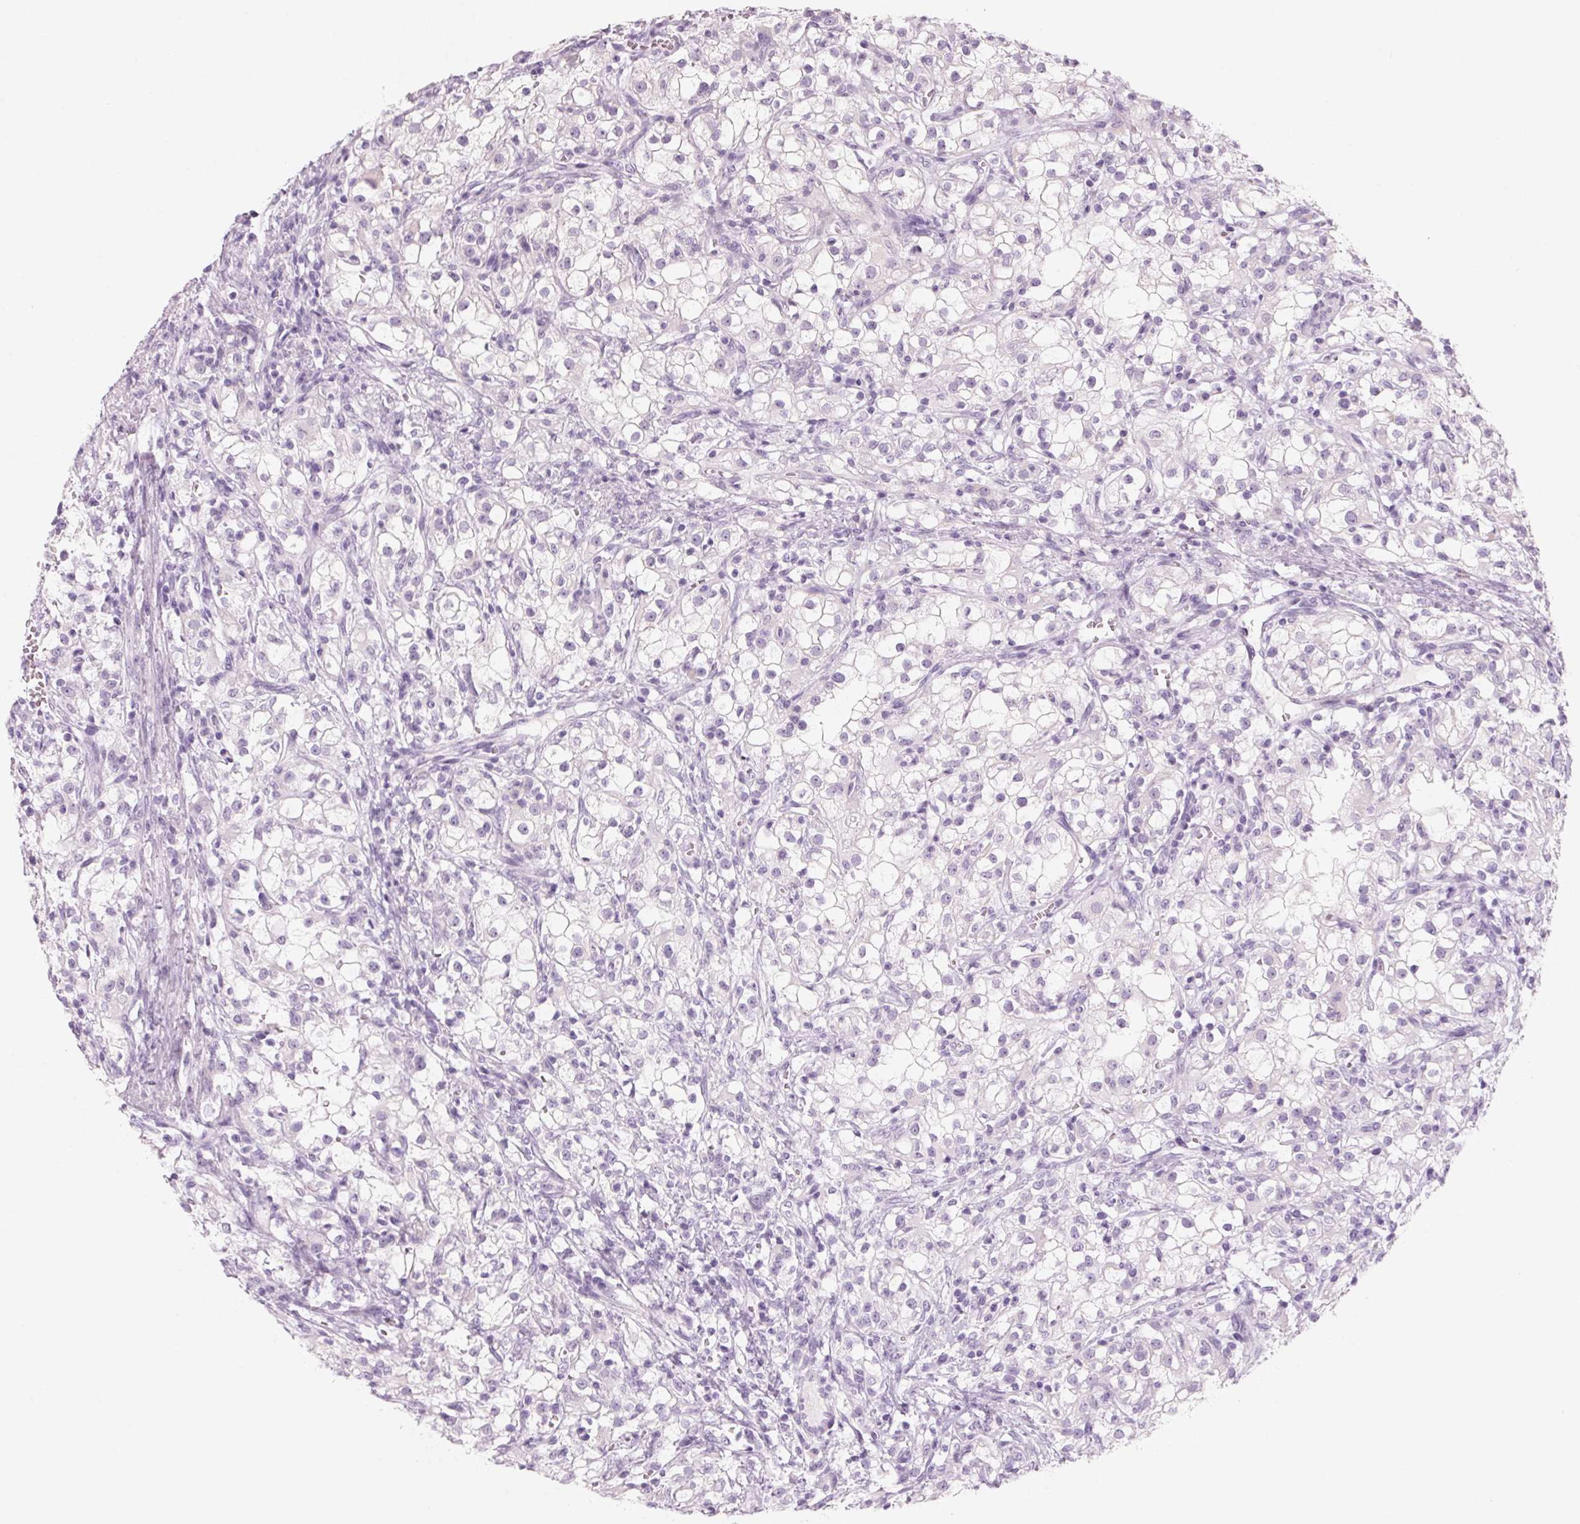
{"staining": {"intensity": "negative", "quantity": "none", "location": "none"}, "tissue": "renal cancer", "cell_type": "Tumor cells", "image_type": "cancer", "snomed": [{"axis": "morphology", "description": "Adenocarcinoma, NOS"}, {"axis": "topography", "description": "Kidney"}], "caption": "Tumor cells are negative for brown protein staining in renal cancer (adenocarcinoma).", "gene": "ADAM20", "patient": {"sex": "female", "age": 74}}